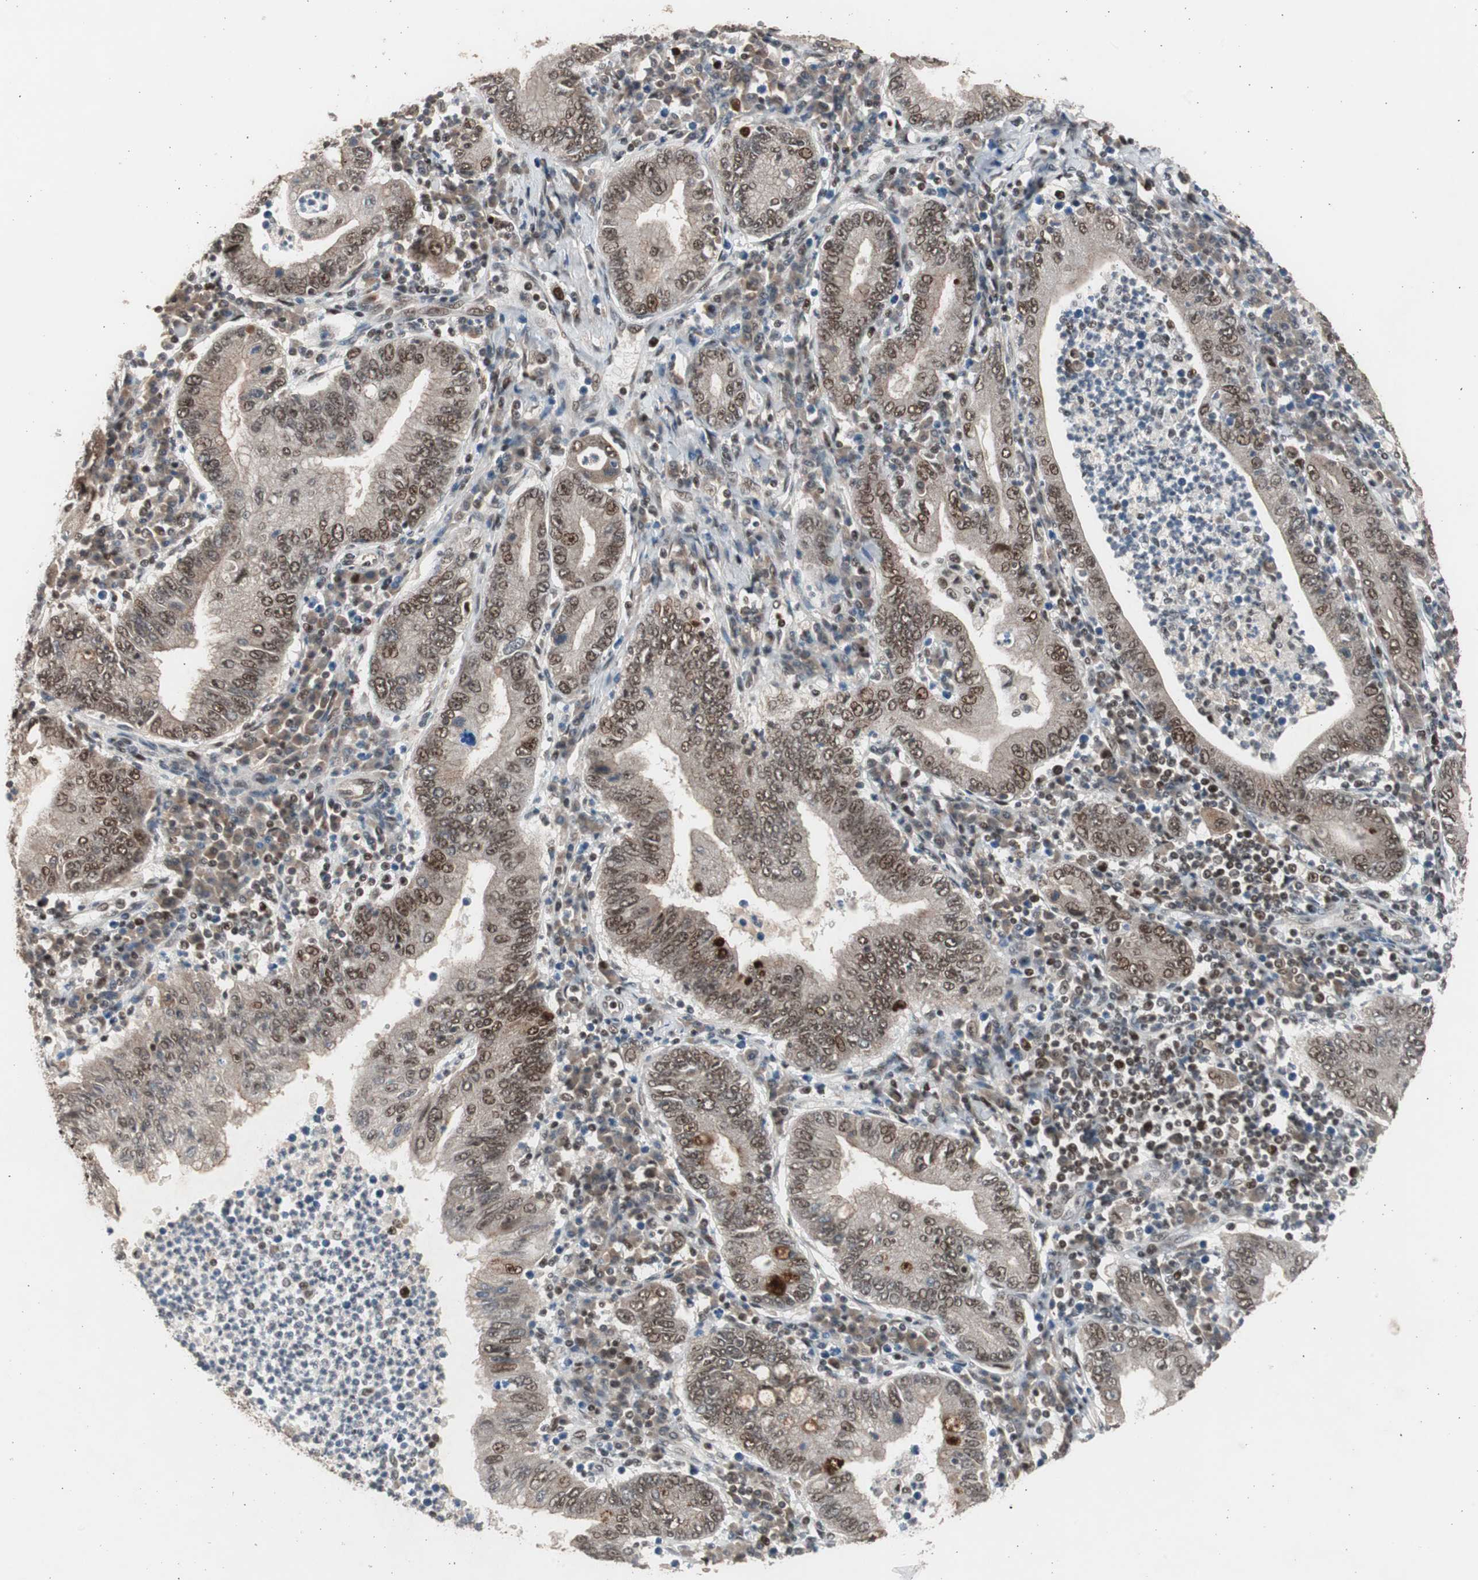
{"staining": {"intensity": "moderate", "quantity": ">75%", "location": "nuclear"}, "tissue": "stomach cancer", "cell_type": "Tumor cells", "image_type": "cancer", "snomed": [{"axis": "morphology", "description": "Normal tissue, NOS"}, {"axis": "morphology", "description": "Adenocarcinoma, NOS"}, {"axis": "topography", "description": "Esophagus"}, {"axis": "topography", "description": "Stomach, upper"}, {"axis": "topography", "description": "Peripheral nerve tissue"}], "caption": "Immunohistochemical staining of human stomach cancer (adenocarcinoma) exhibits medium levels of moderate nuclear staining in about >75% of tumor cells.", "gene": "RPA1", "patient": {"sex": "male", "age": 62}}